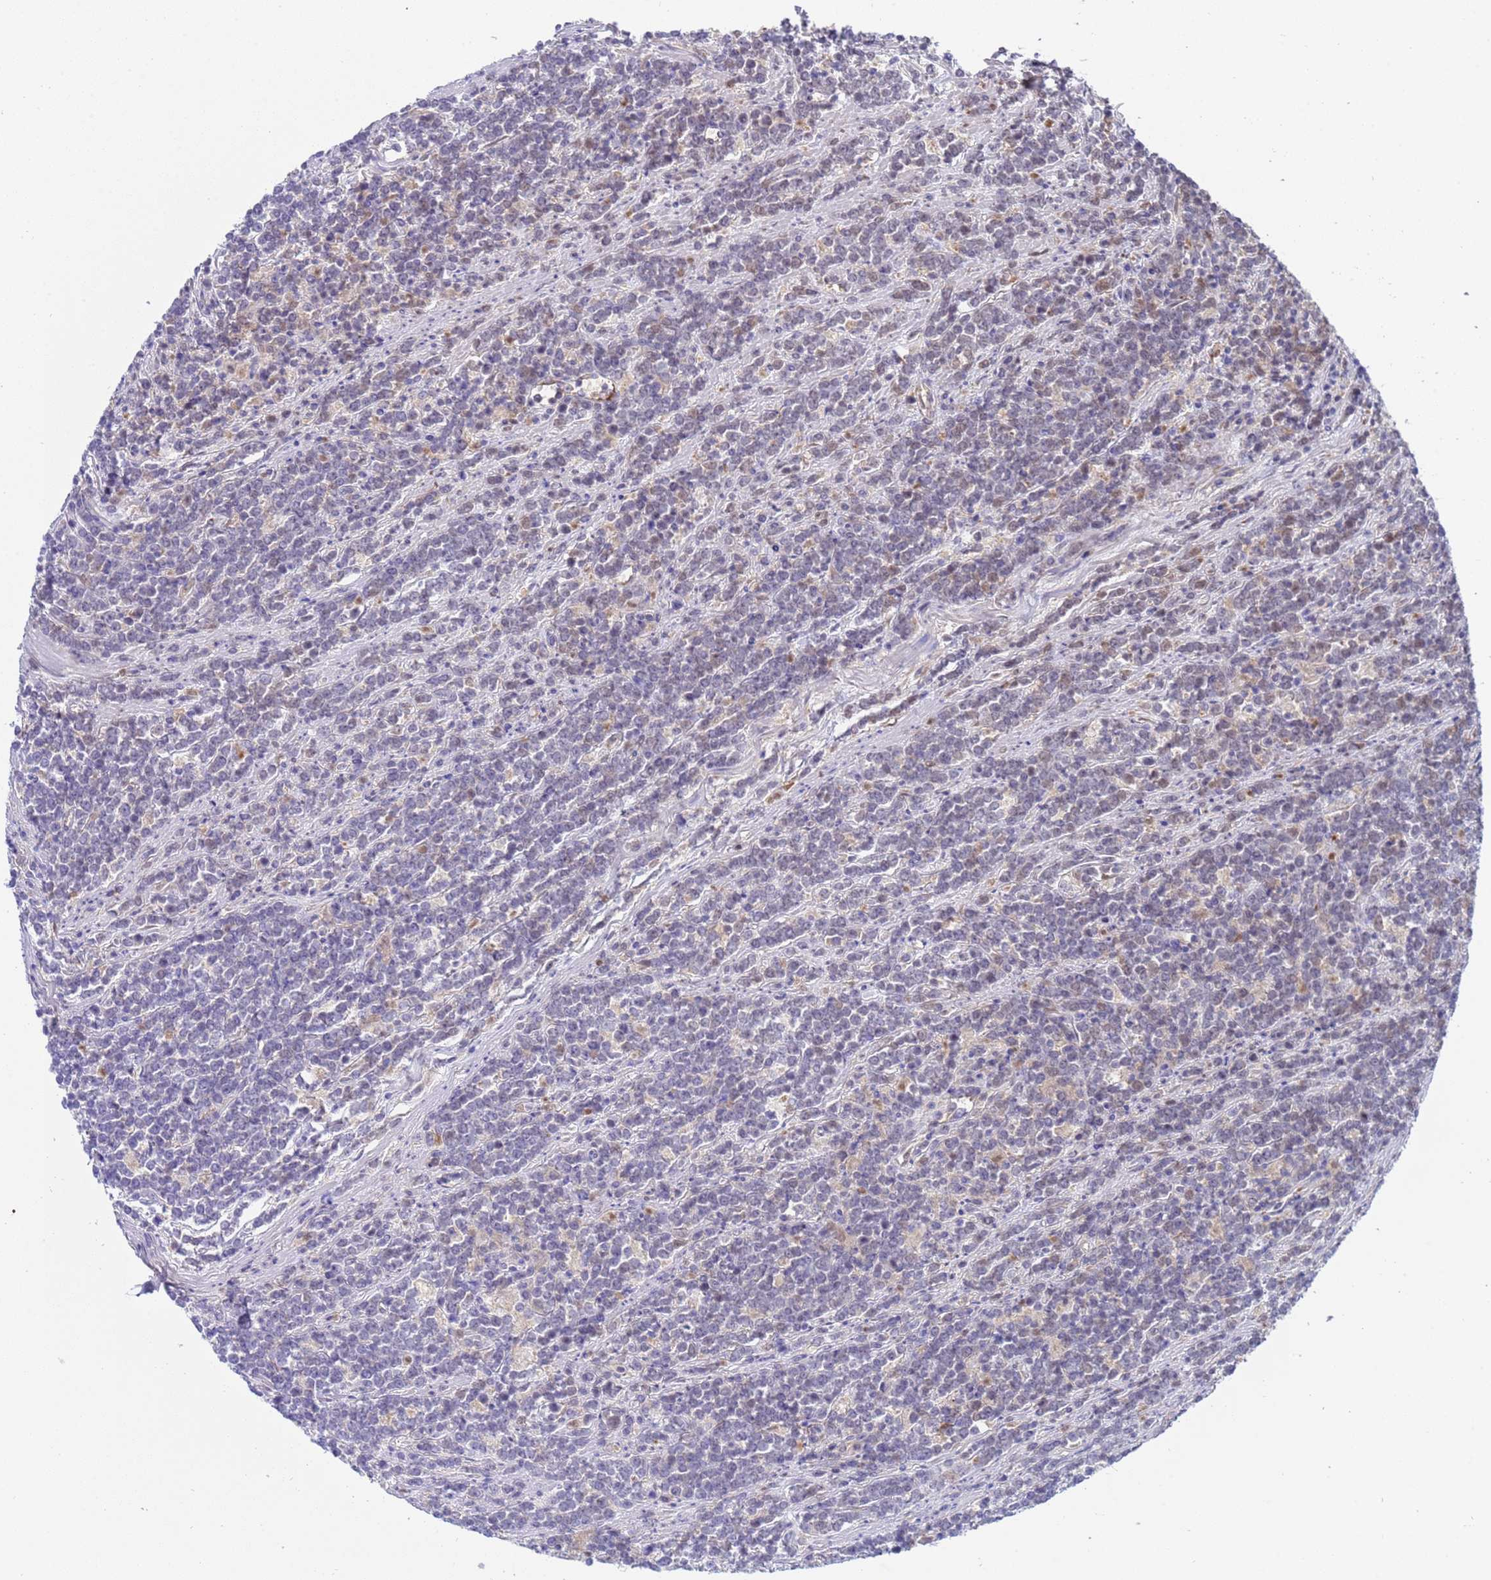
{"staining": {"intensity": "negative", "quantity": "none", "location": "none"}, "tissue": "lymphoma", "cell_type": "Tumor cells", "image_type": "cancer", "snomed": [{"axis": "morphology", "description": "Malignant lymphoma, non-Hodgkin's type, High grade"}, {"axis": "topography", "description": "Small intestine"}, {"axis": "topography", "description": "Colon"}], "caption": "Histopathology image shows no protein staining in tumor cells of high-grade malignant lymphoma, non-Hodgkin's type tissue.", "gene": "H1-7", "patient": {"sex": "male", "age": 8}}